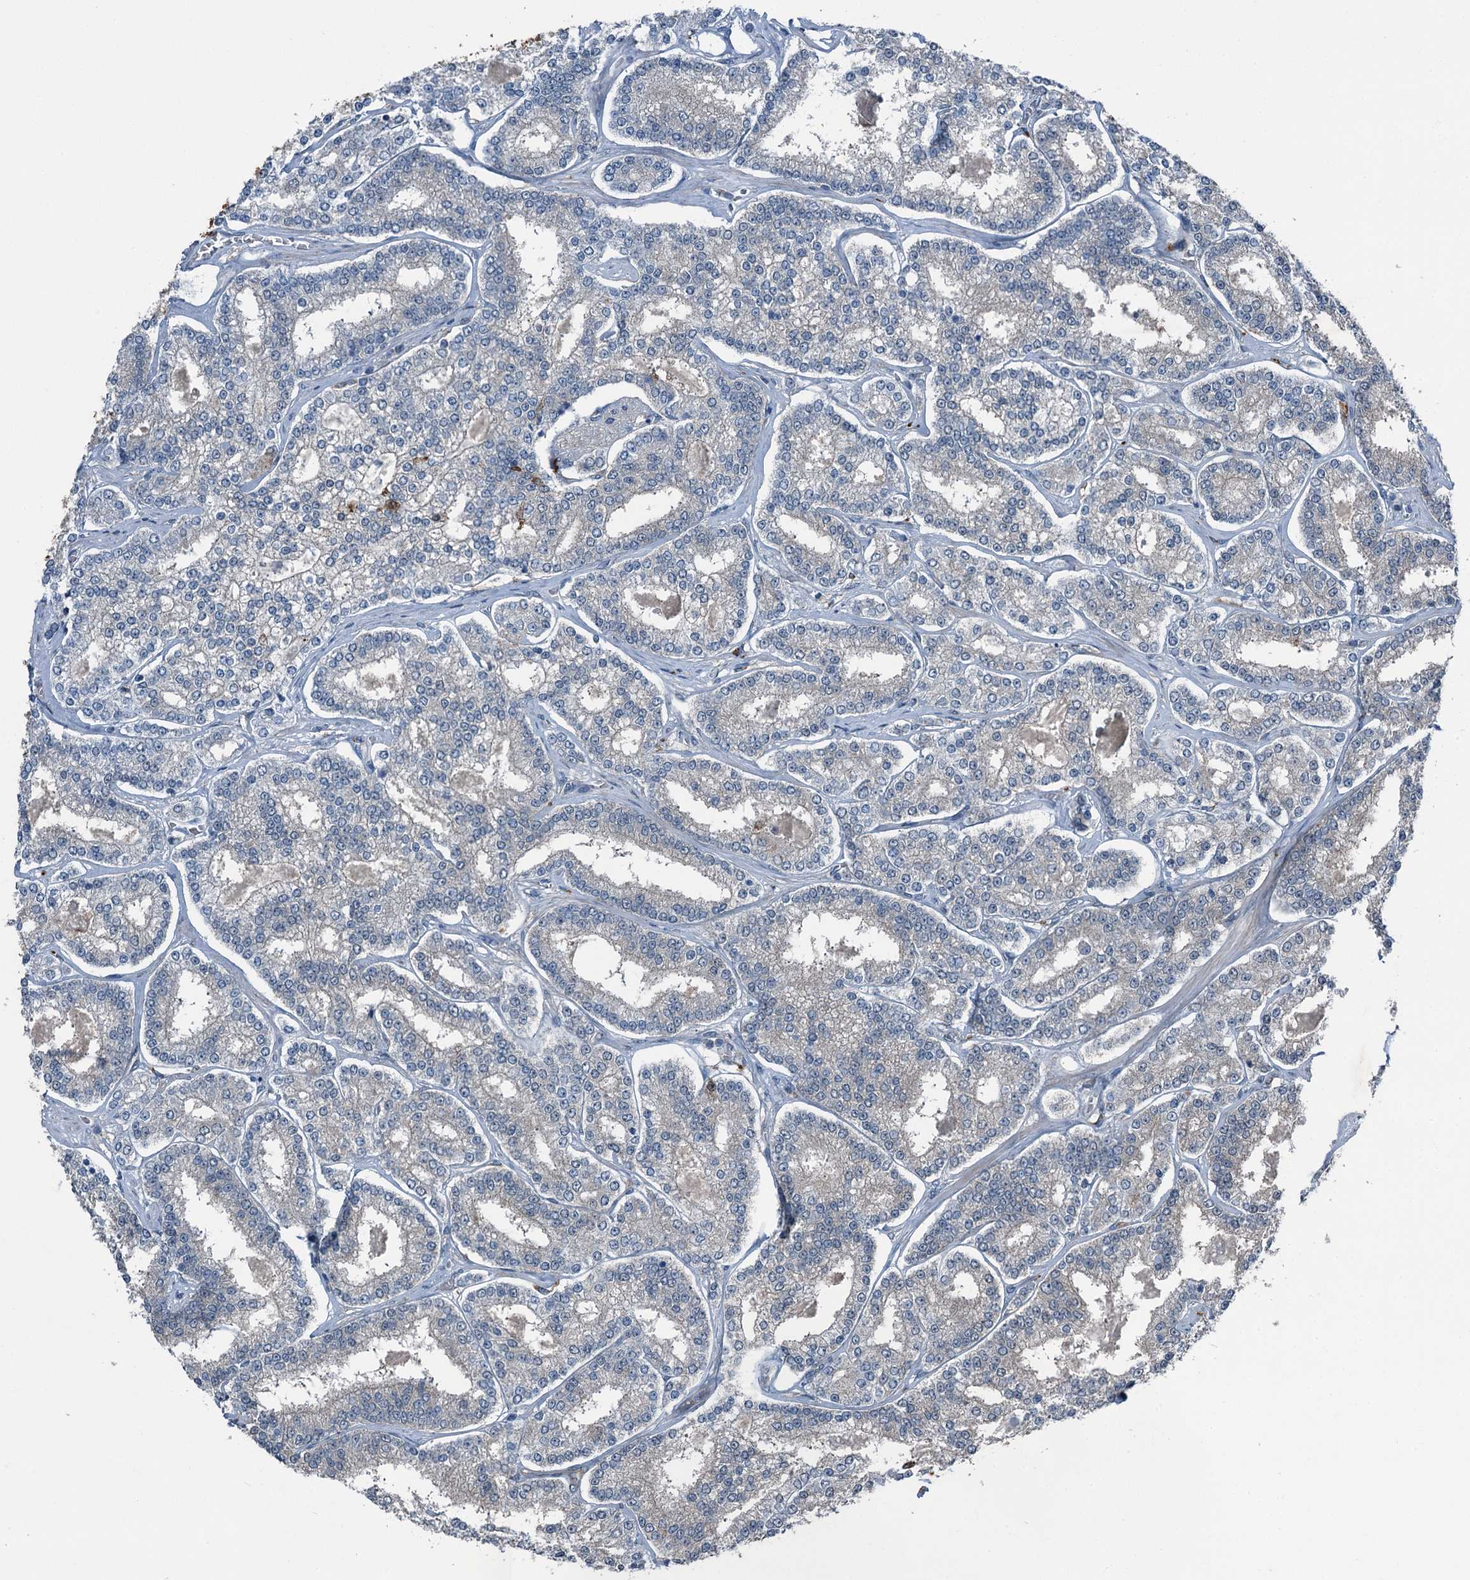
{"staining": {"intensity": "weak", "quantity": "<25%", "location": "cytoplasmic/membranous"}, "tissue": "prostate cancer", "cell_type": "Tumor cells", "image_type": "cancer", "snomed": [{"axis": "morphology", "description": "Normal tissue, NOS"}, {"axis": "morphology", "description": "Adenocarcinoma, High grade"}, {"axis": "topography", "description": "Prostate"}], "caption": "Tumor cells are negative for brown protein staining in prostate high-grade adenocarcinoma.", "gene": "AXL", "patient": {"sex": "male", "age": 83}}